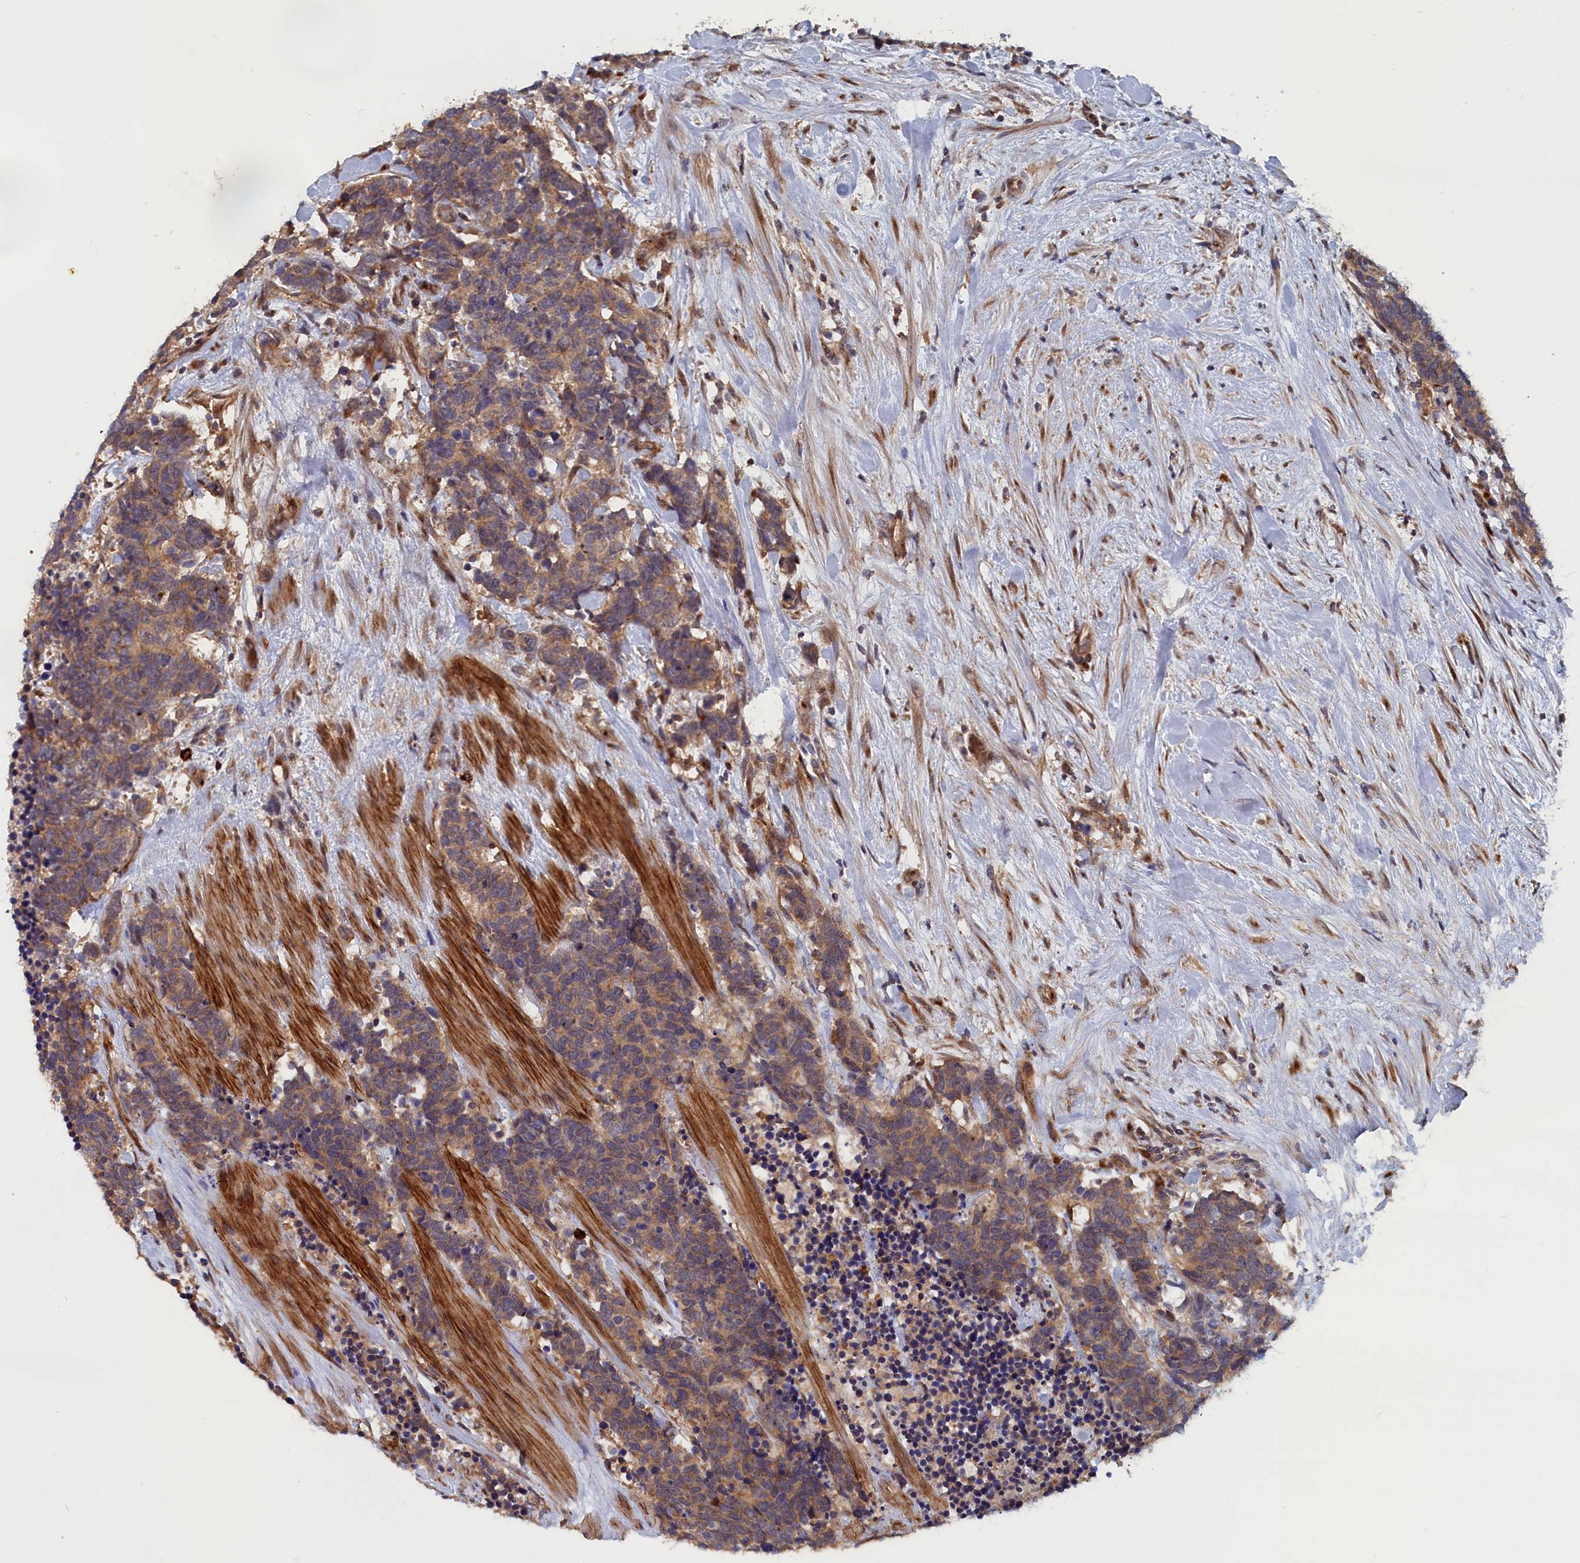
{"staining": {"intensity": "moderate", "quantity": ">75%", "location": "cytoplasmic/membranous"}, "tissue": "carcinoid", "cell_type": "Tumor cells", "image_type": "cancer", "snomed": [{"axis": "morphology", "description": "Carcinoma, NOS"}, {"axis": "morphology", "description": "Carcinoid, malignant, NOS"}, {"axis": "topography", "description": "Prostate"}], "caption": "Human carcinoid stained for a protein (brown) displays moderate cytoplasmic/membranous positive positivity in about >75% of tumor cells.", "gene": "TRAPPC2L", "patient": {"sex": "male", "age": 57}}